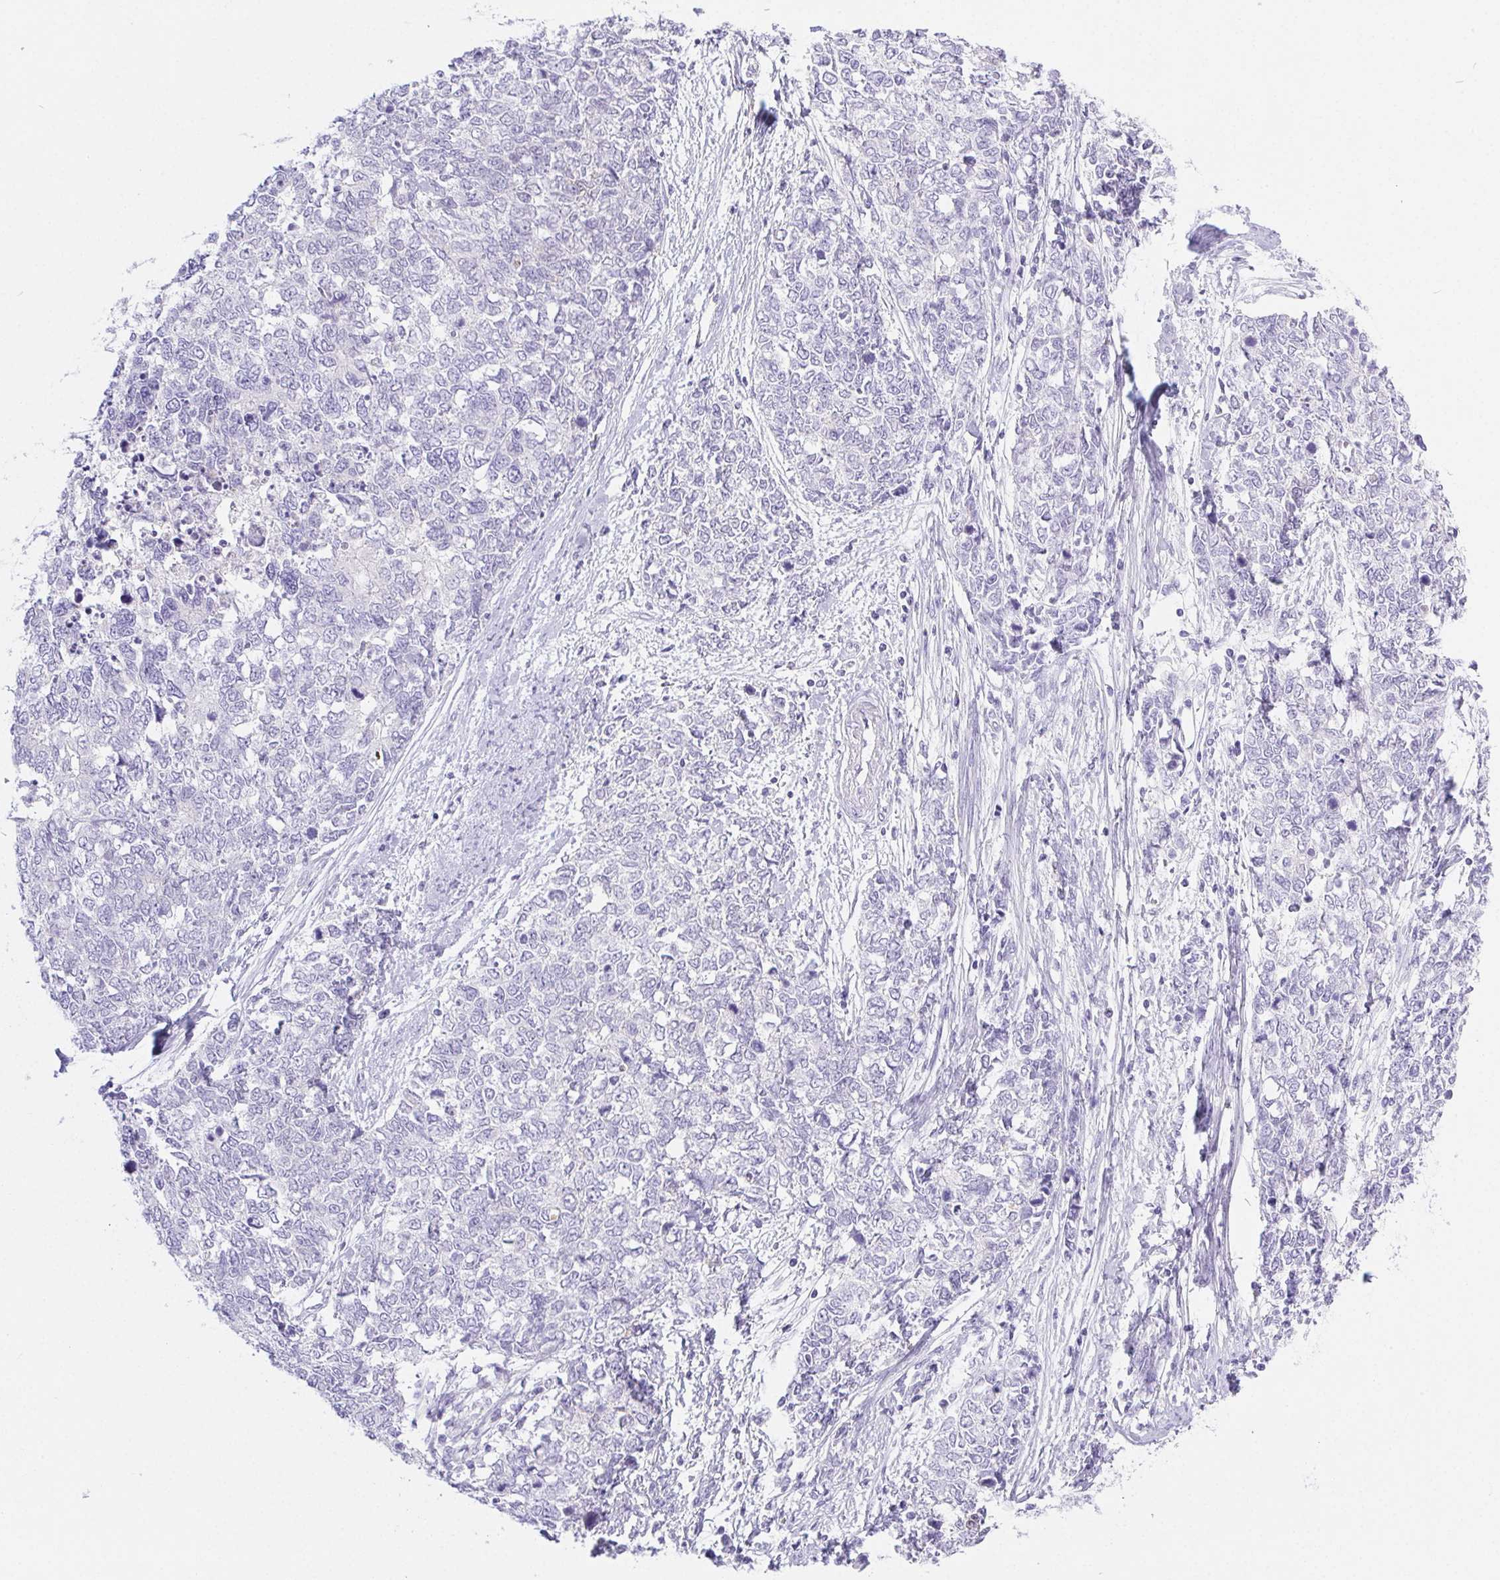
{"staining": {"intensity": "negative", "quantity": "none", "location": "none"}, "tissue": "cervical cancer", "cell_type": "Tumor cells", "image_type": "cancer", "snomed": [{"axis": "morphology", "description": "Adenocarcinoma, NOS"}, {"axis": "topography", "description": "Cervix"}], "caption": "A photomicrograph of human cervical cancer (adenocarcinoma) is negative for staining in tumor cells. (IHC, brightfield microscopy, high magnification).", "gene": "PNLIP", "patient": {"sex": "female", "age": 63}}